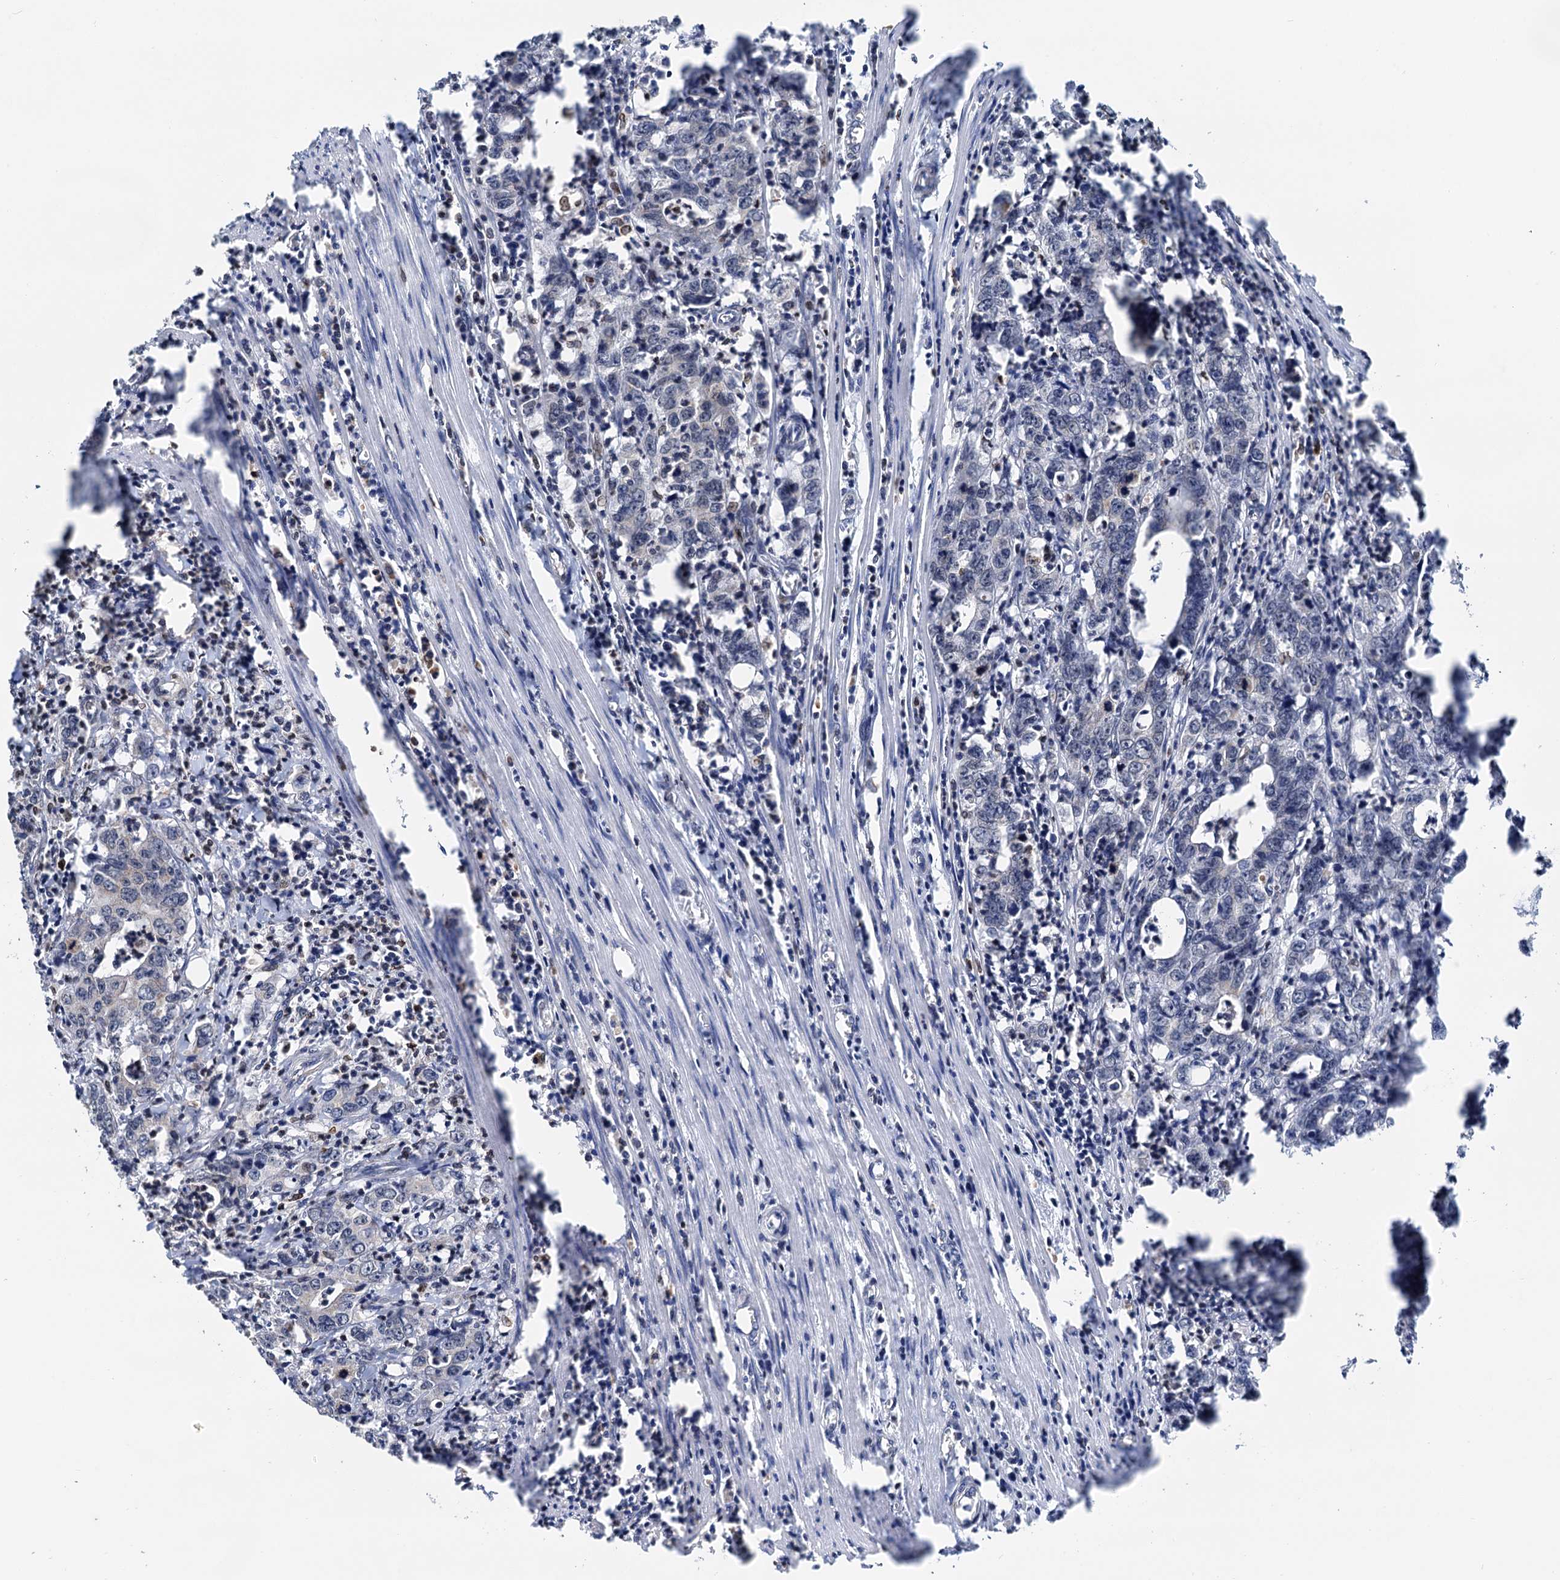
{"staining": {"intensity": "negative", "quantity": "none", "location": "none"}, "tissue": "colorectal cancer", "cell_type": "Tumor cells", "image_type": "cancer", "snomed": [{"axis": "morphology", "description": "Adenocarcinoma, NOS"}, {"axis": "topography", "description": "Colon"}], "caption": "Photomicrograph shows no significant protein staining in tumor cells of colorectal cancer (adenocarcinoma). The staining is performed using DAB (3,3'-diaminobenzidine) brown chromogen with nuclei counter-stained in using hematoxylin.", "gene": "ZC3H13", "patient": {"sex": "female", "age": 75}}